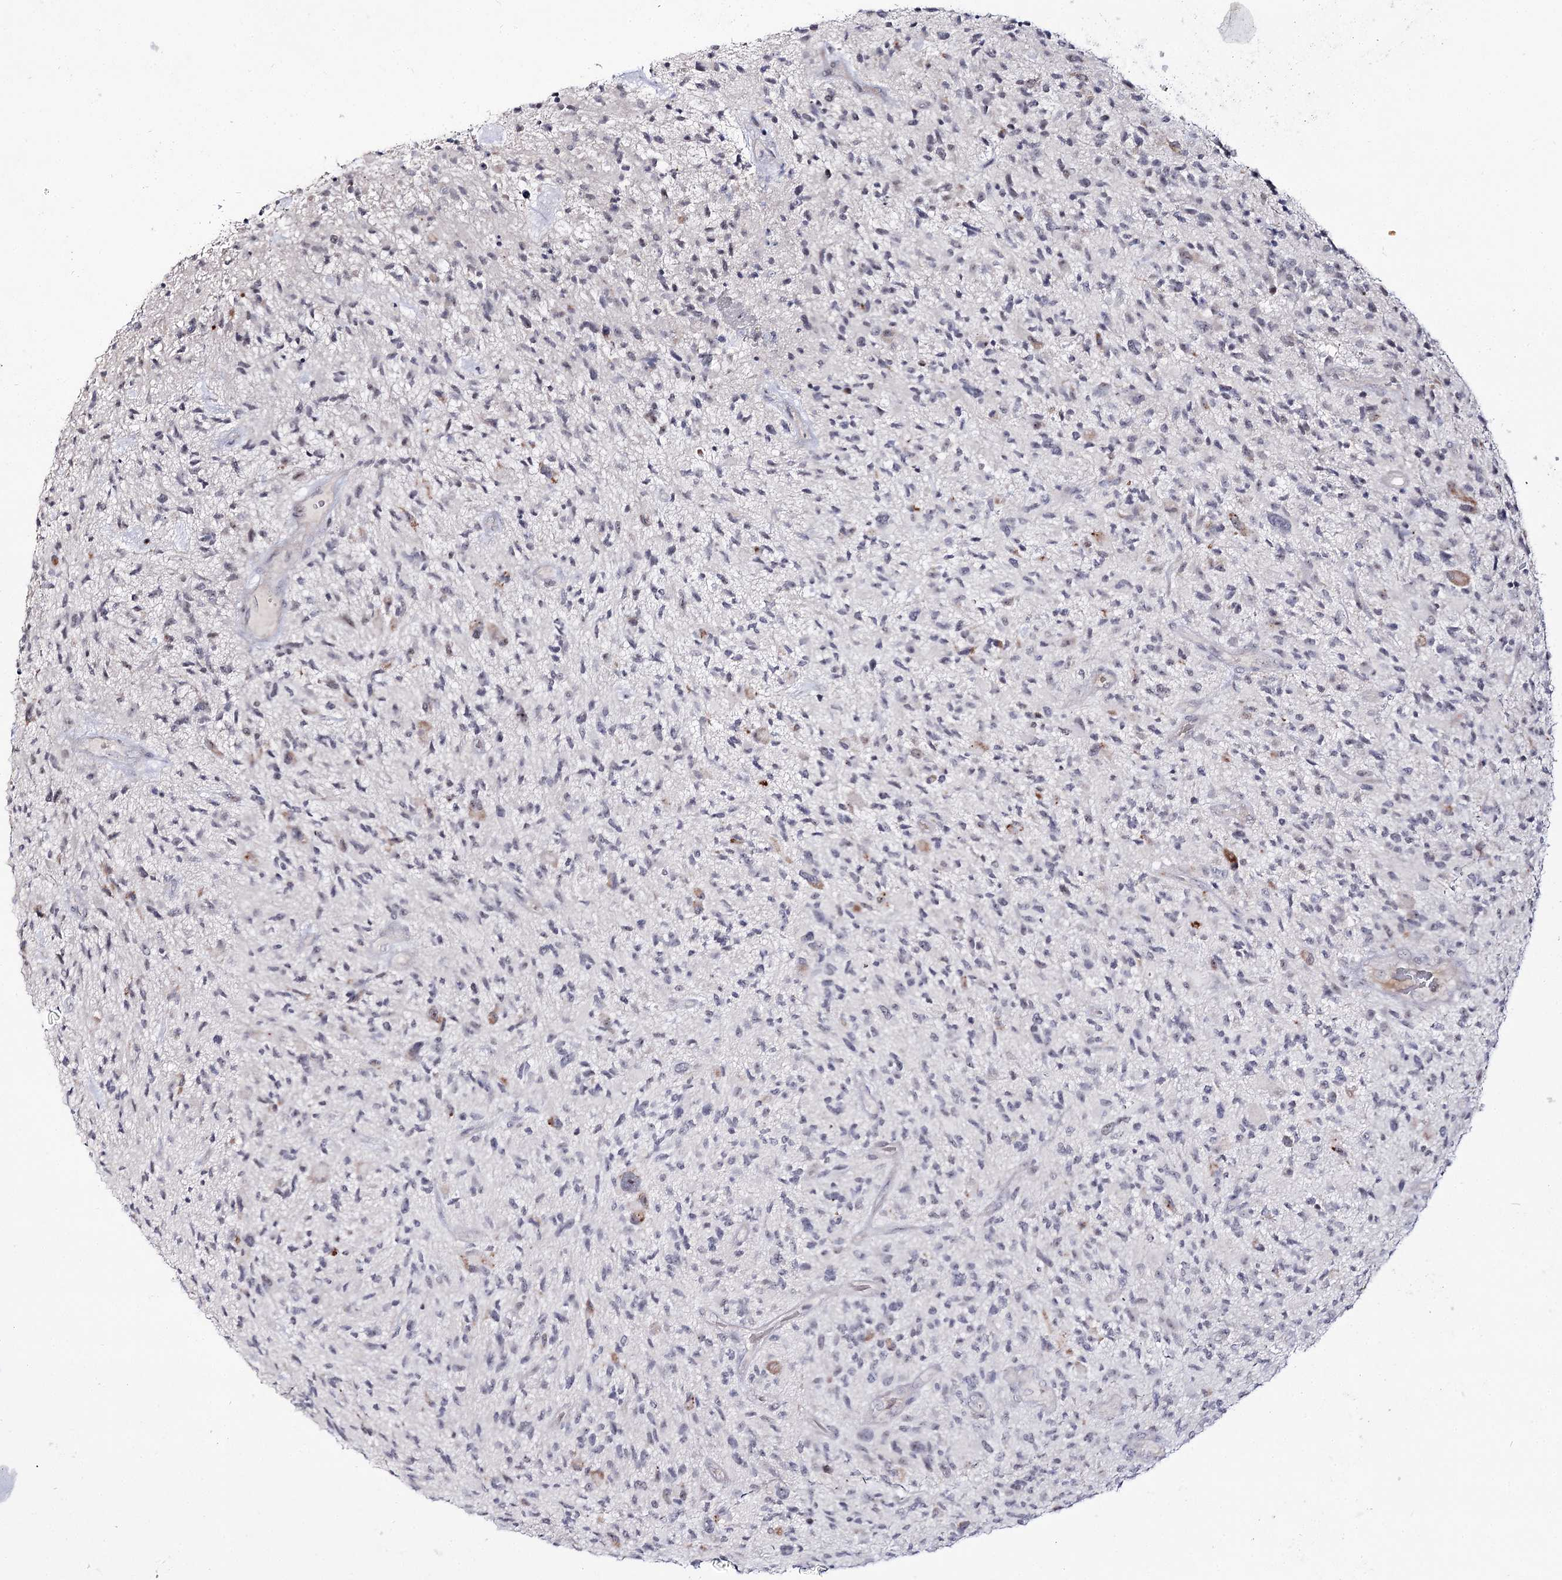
{"staining": {"intensity": "negative", "quantity": "none", "location": "none"}, "tissue": "glioma", "cell_type": "Tumor cells", "image_type": "cancer", "snomed": [{"axis": "morphology", "description": "Glioma, malignant, High grade"}, {"axis": "topography", "description": "Brain"}], "caption": "The IHC micrograph has no significant positivity in tumor cells of glioma tissue. The staining is performed using DAB brown chromogen with nuclei counter-stained in using hematoxylin.", "gene": "RRP9", "patient": {"sex": "male", "age": 47}}